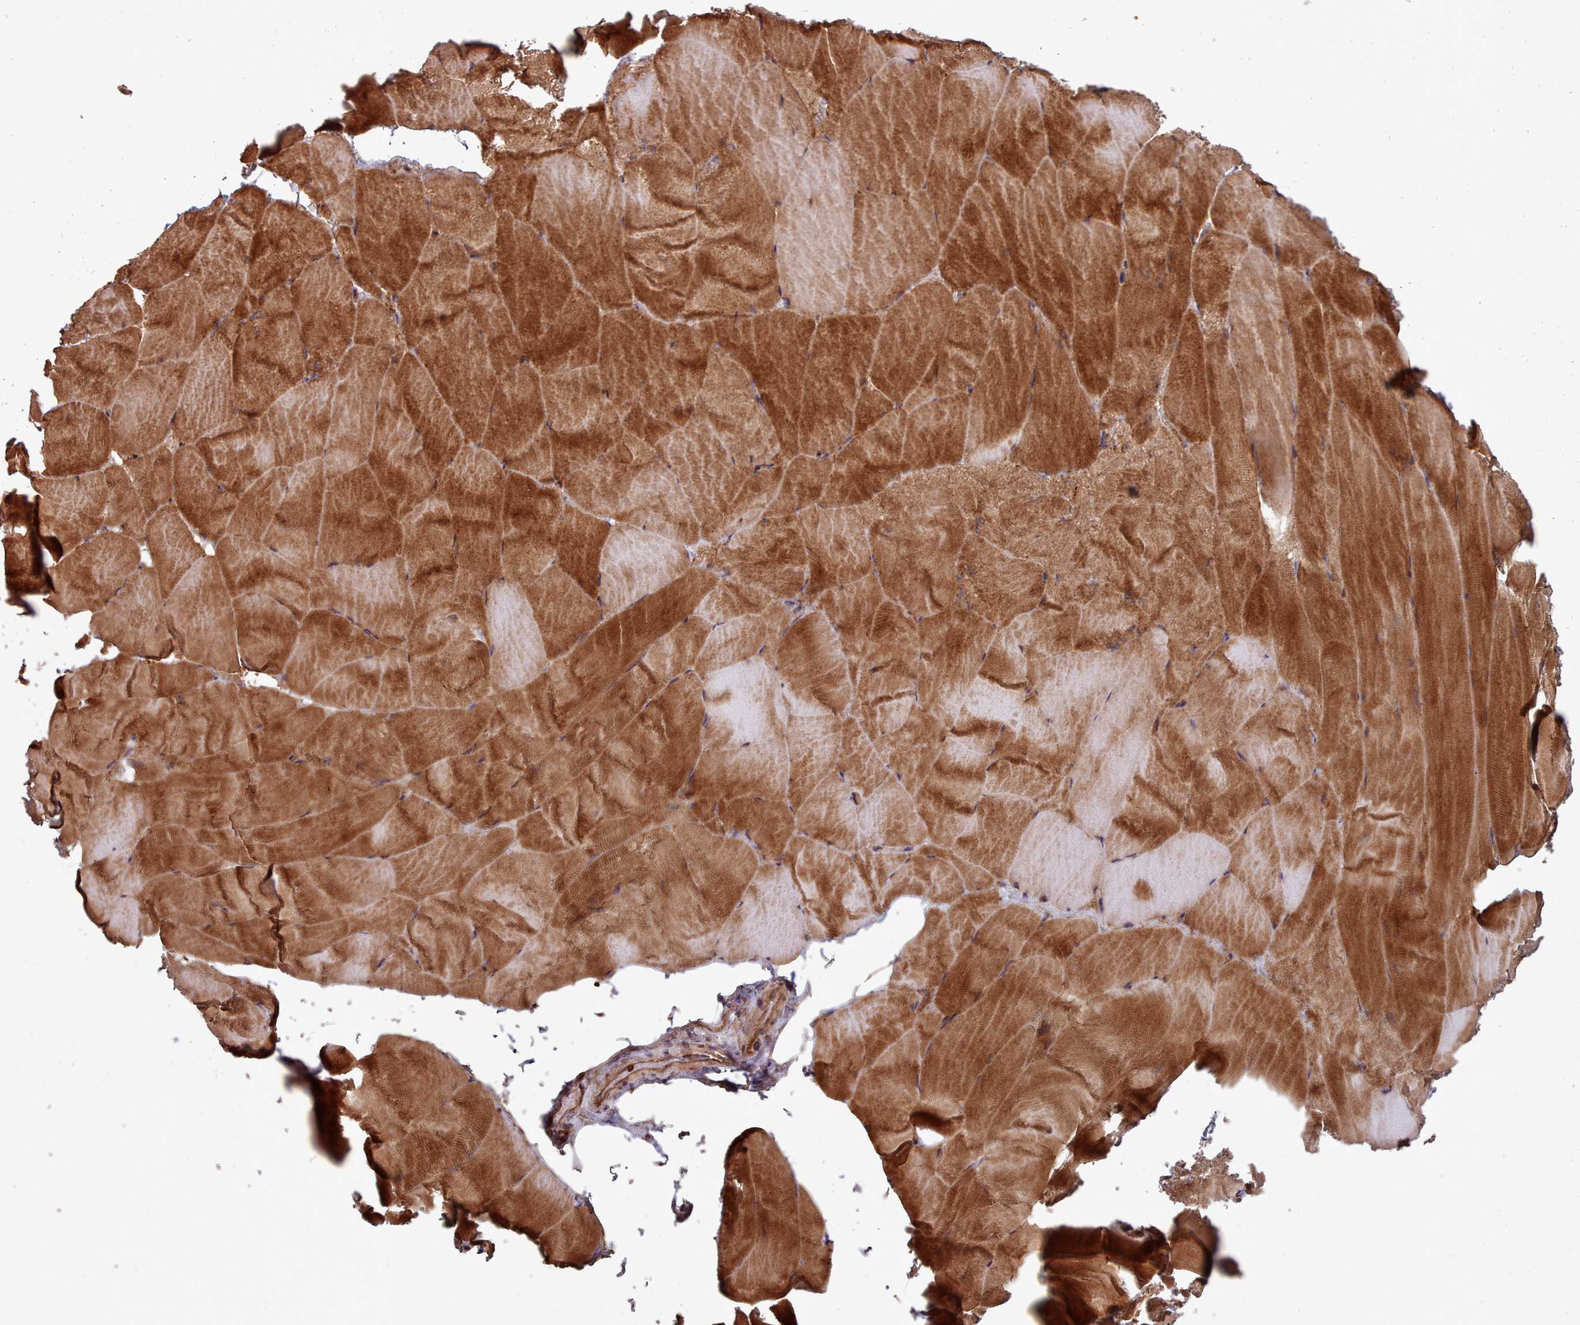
{"staining": {"intensity": "strong", "quantity": ">75%", "location": "cytoplasmic/membranous"}, "tissue": "skeletal muscle", "cell_type": "Myocytes", "image_type": "normal", "snomed": [{"axis": "morphology", "description": "Normal tissue, NOS"}, {"axis": "topography", "description": "Skeletal muscle"}], "caption": "Skeletal muscle stained with a brown dye shows strong cytoplasmic/membranous positive staining in about >75% of myocytes.", "gene": "THSD7B", "patient": {"sex": "female", "age": 64}}